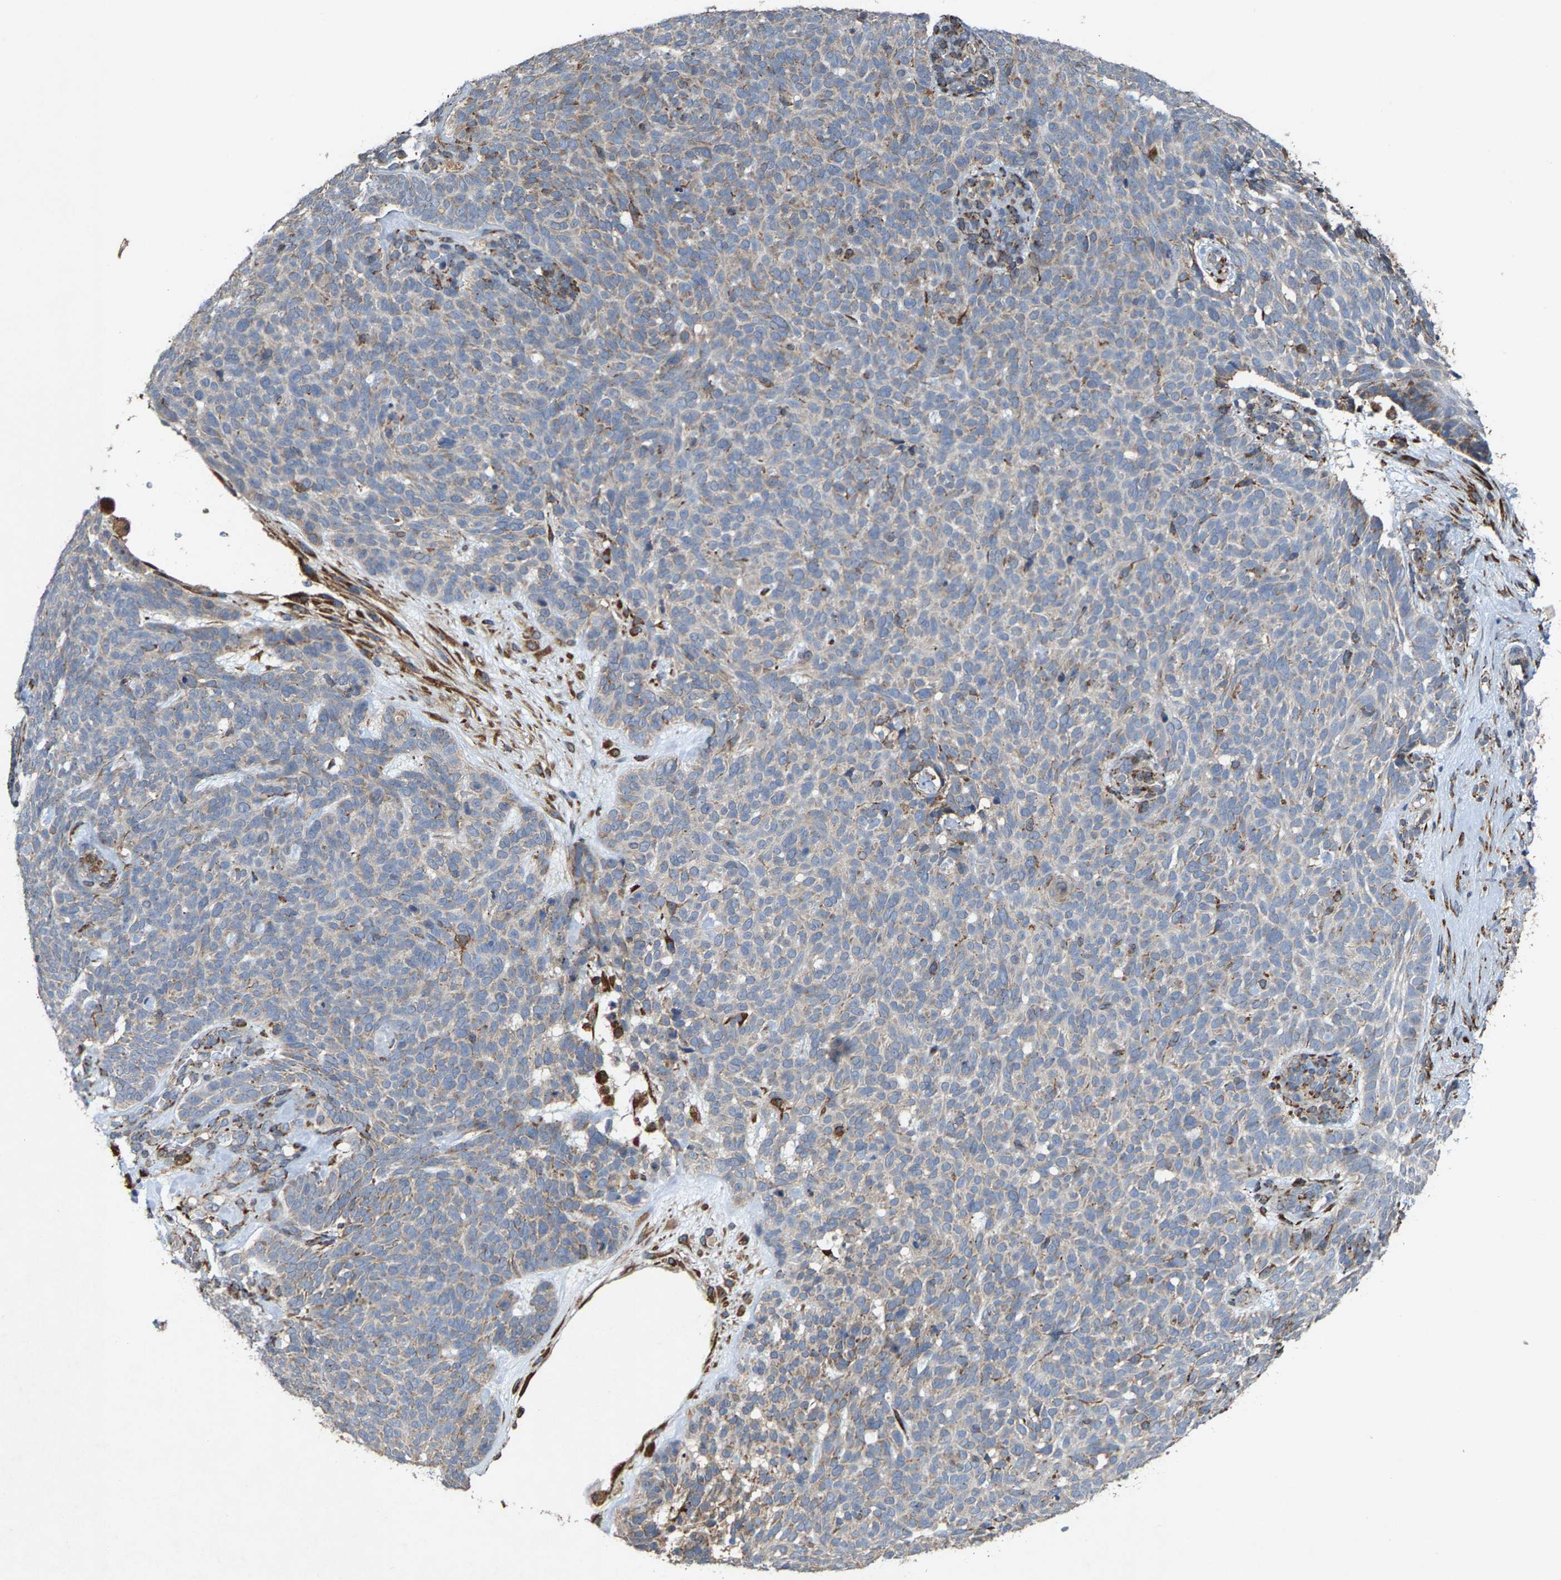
{"staining": {"intensity": "weak", "quantity": "<25%", "location": "cytoplasmic/membranous"}, "tissue": "skin cancer", "cell_type": "Tumor cells", "image_type": "cancer", "snomed": [{"axis": "morphology", "description": "Basal cell carcinoma"}, {"axis": "topography", "description": "Skin"}], "caption": "A high-resolution micrograph shows immunohistochemistry staining of skin cancer (basal cell carcinoma), which displays no significant positivity in tumor cells.", "gene": "FGD3", "patient": {"sex": "male", "age": 61}}